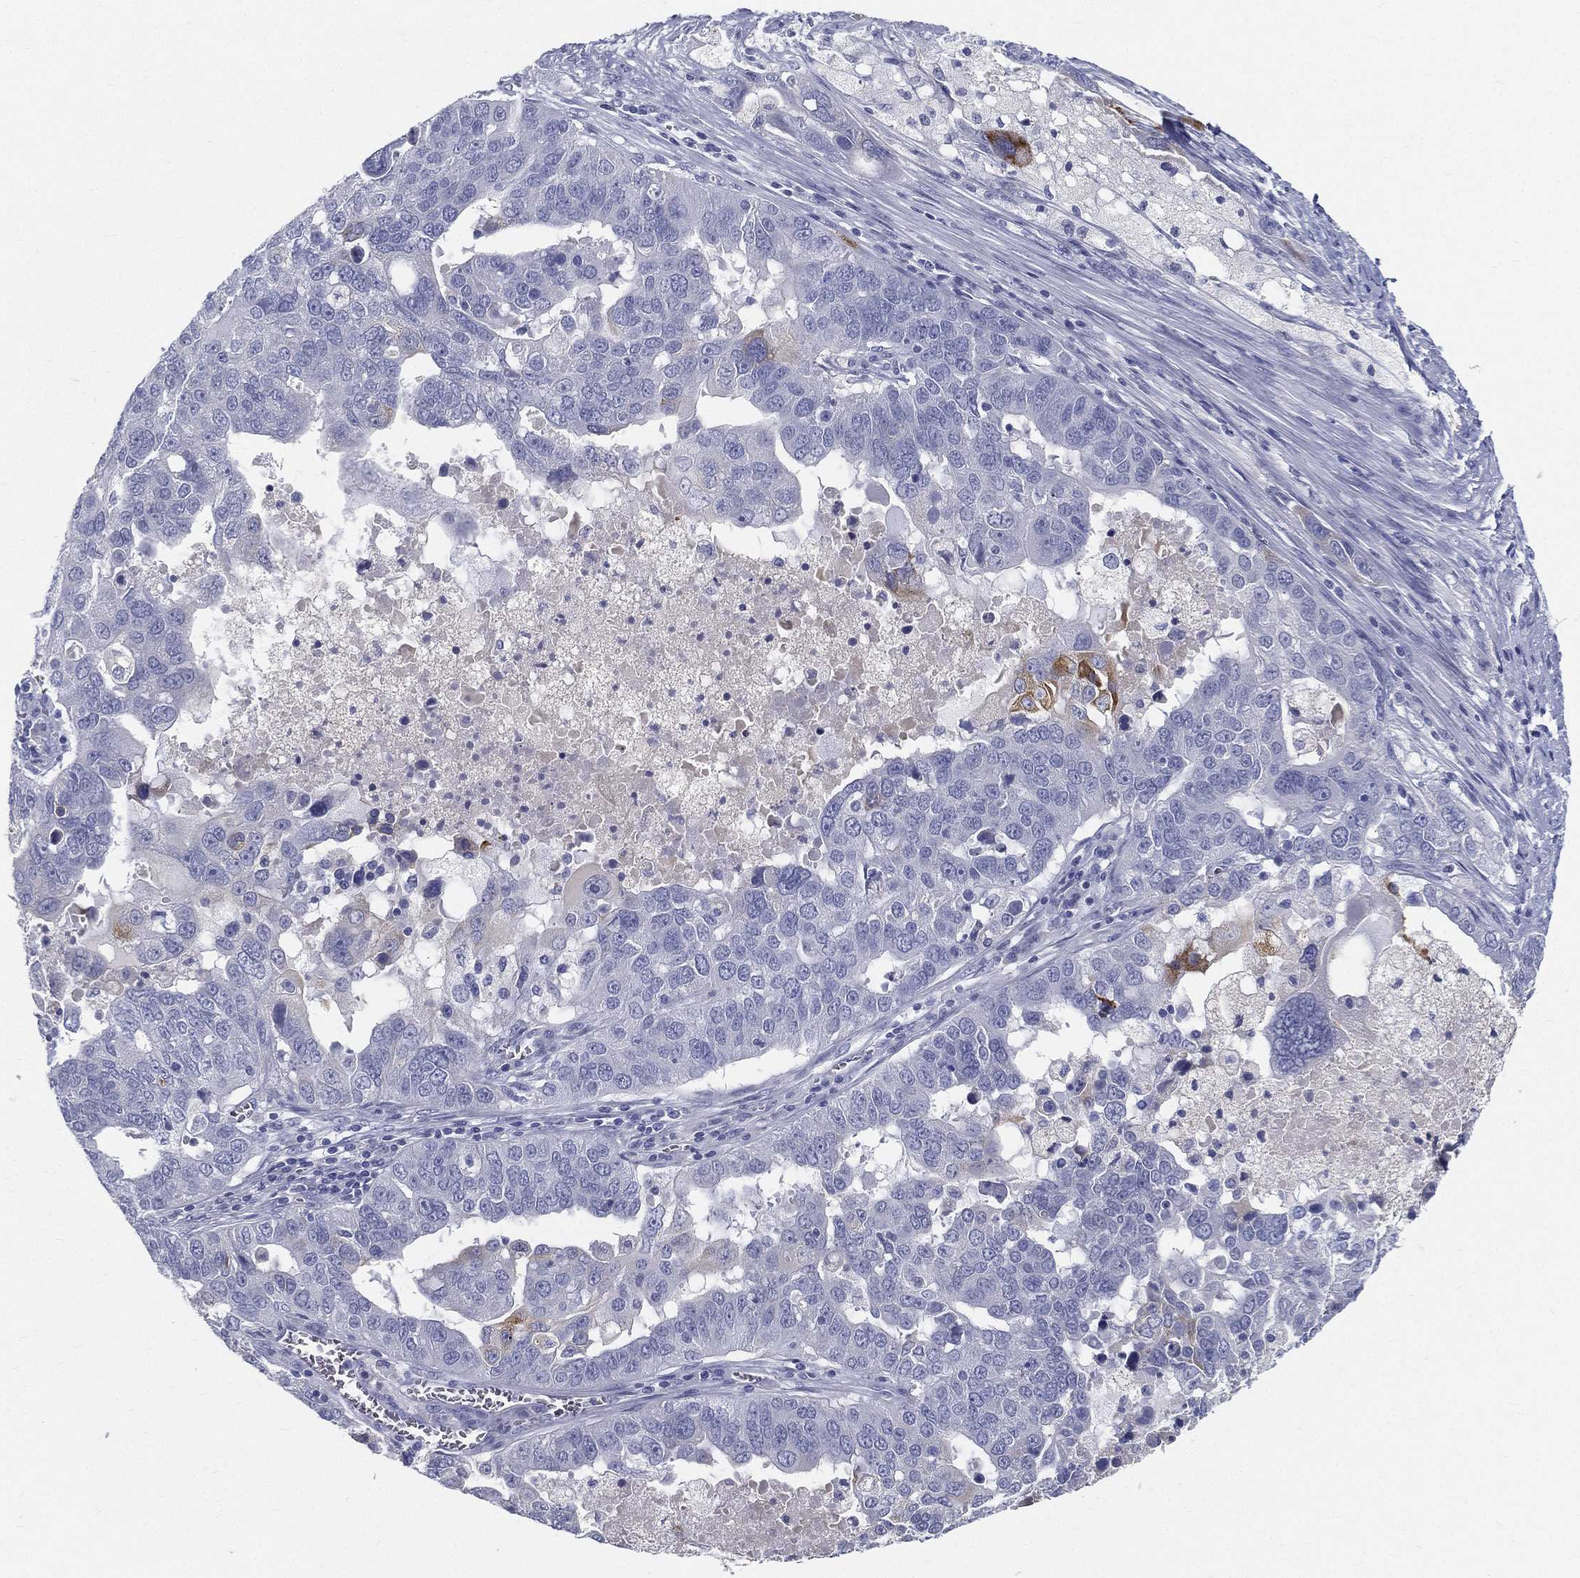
{"staining": {"intensity": "negative", "quantity": "none", "location": "none"}, "tissue": "ovarian cancer", "cell_type": "Tumor cells", "image_type": "cancer", "snomed": [{"axis": "morphology", "description": "Carcinoma, endometroid"}, {"axis": "topography", "description": "Soft tissue"}, {"axis": "topography", "description": "Ovary"}], "caption": "Ovarian cancer stained for a protein using IHC exhibits no positivity tumor cells.", "gene": "STS", "patient": {"sex": "female", "age": 52}}